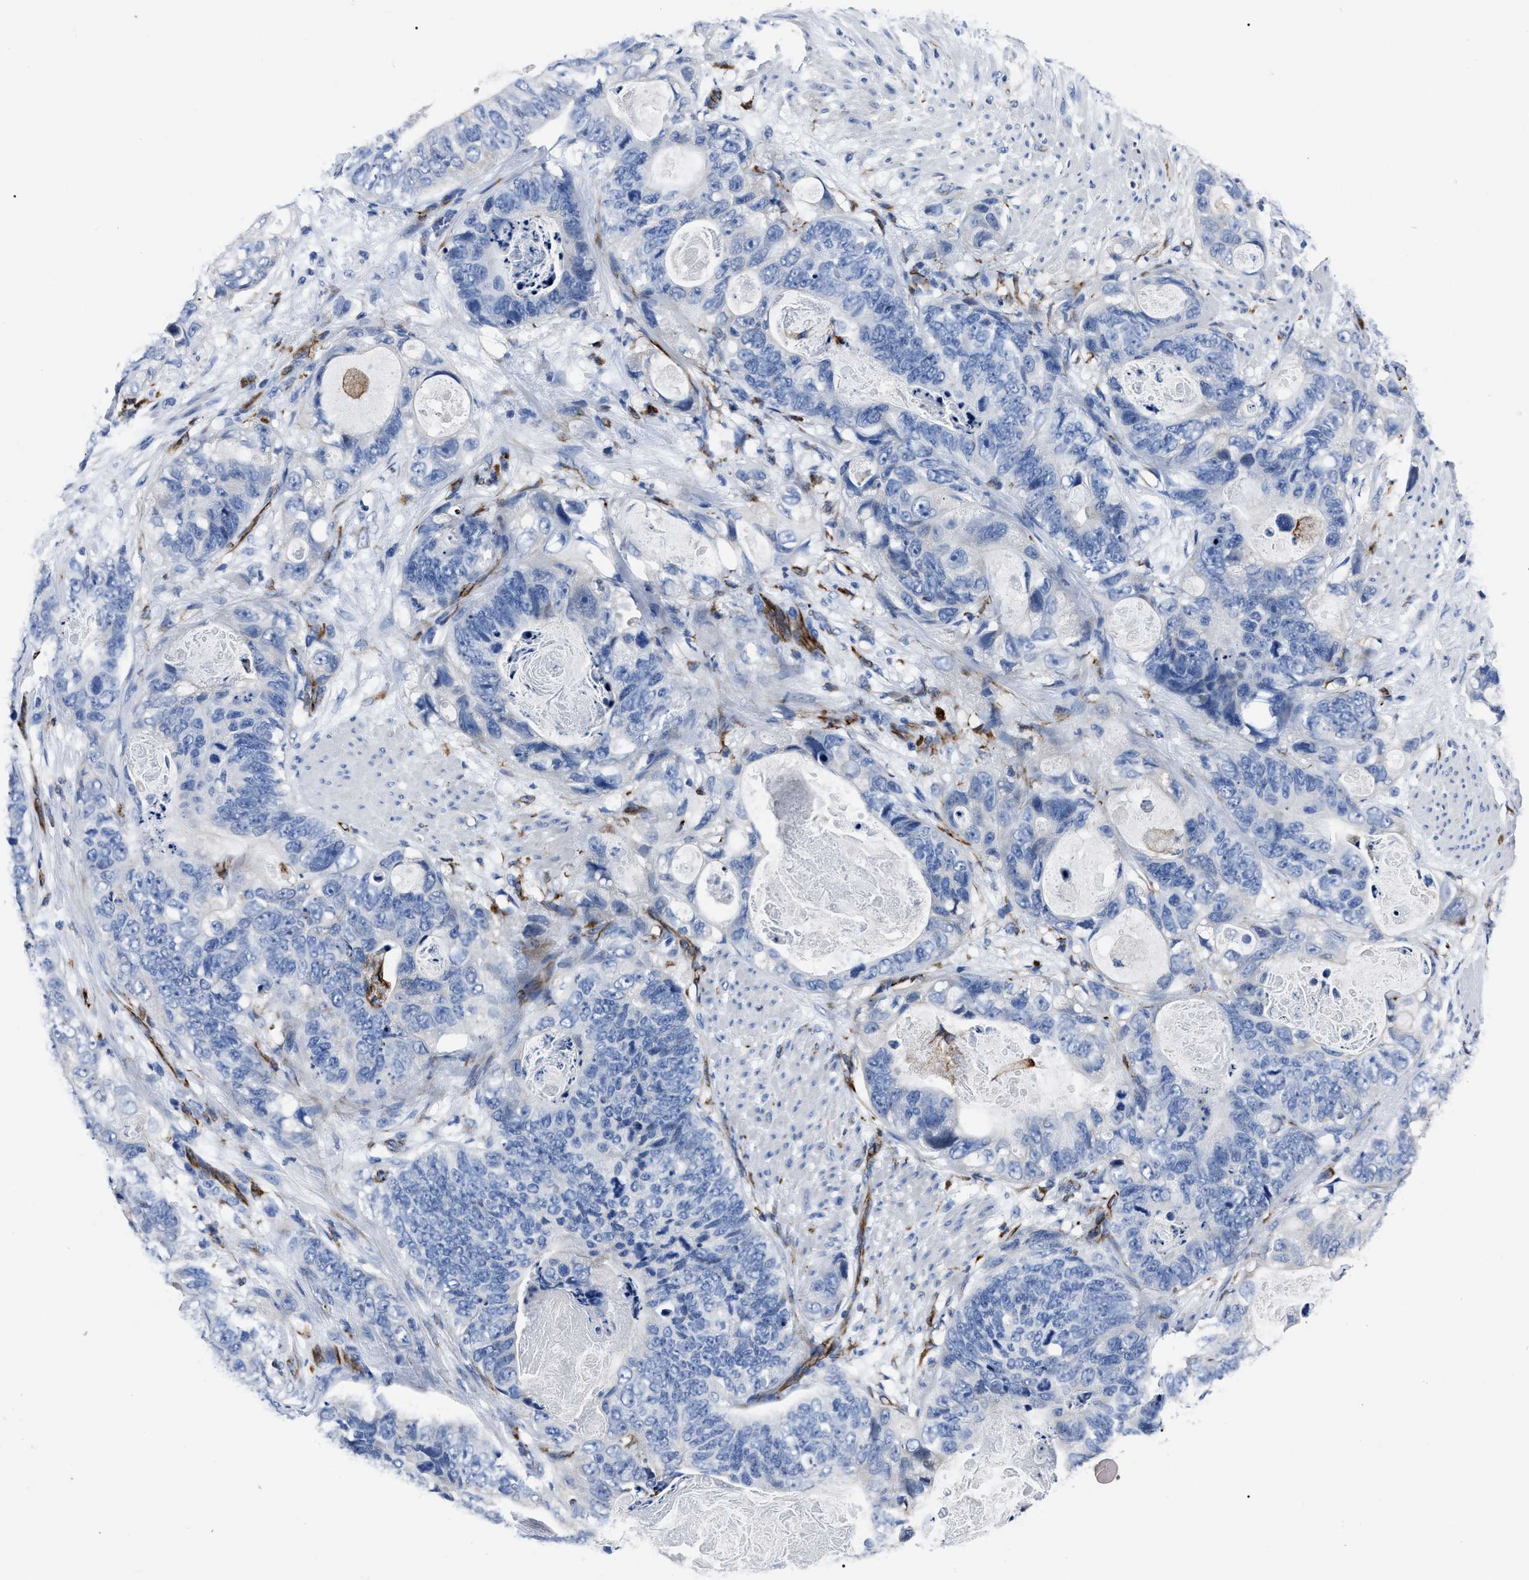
{"staining": {"intensity": "negative", "quantity": "none", "location": "none"}, "tissue": "stomach cancer", "cell_type": "Tumor cells", "image_type": "cancer", "snomed": [{"axis": "morphology", "description": "Adenocarcinoma, NOS"}, {"axis": "topography", "description": "Stomach"}], "caption": "Tumor cells are negative for protein expression in human stomach cancer. (Stains: DAB (3,3'-diaminobenzidine) immunohistochemistry with hematoxylin counter stain, Microscopy: brightfield microscopy at high magnification).", "gene": "OR10G3", "patient": {"sex": "female", "age": 89}}